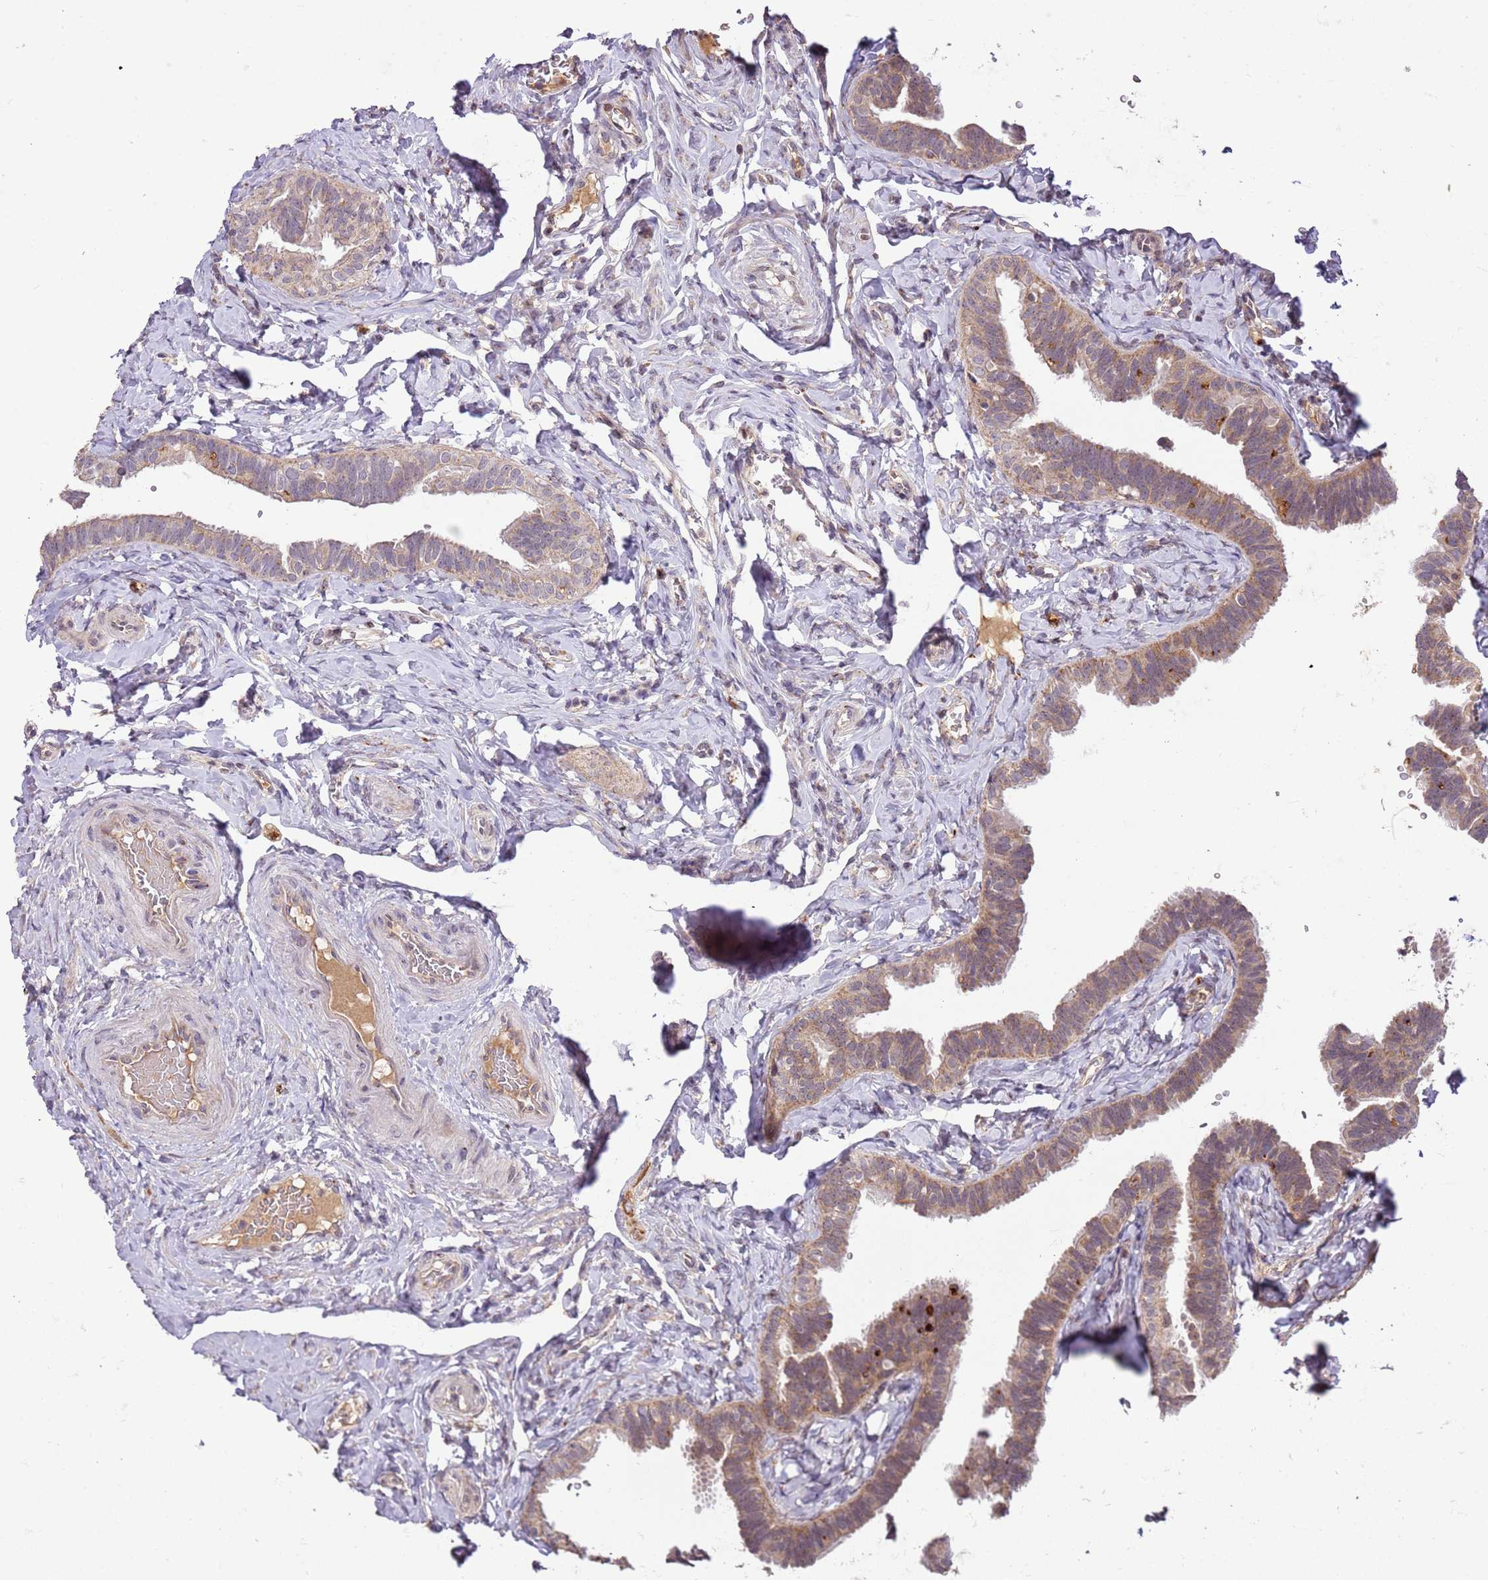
{"staining": {"intensity": "weak", "quantity": "25%-75%", "location": "cytoplasmic/membranous"}, "tissue": "fallopian tube", "cell_type": "Glandular cells", "image_type": "normal", "snomed": [{"axis": "morphology", "description": "Normal tissue, NOS"}, {"axis": "topography", "description": "Fallopian tube"}], "caption": "Weak cytoplasmic/membranous positivity is appreciated in about 25%-75% of glandular cells in normal fallopian tube. (DAB = brown stain, brightfield microscopy at high magnification).", "gene": "SAMSN1", "patient": {"sex": "female", "age": 39}}